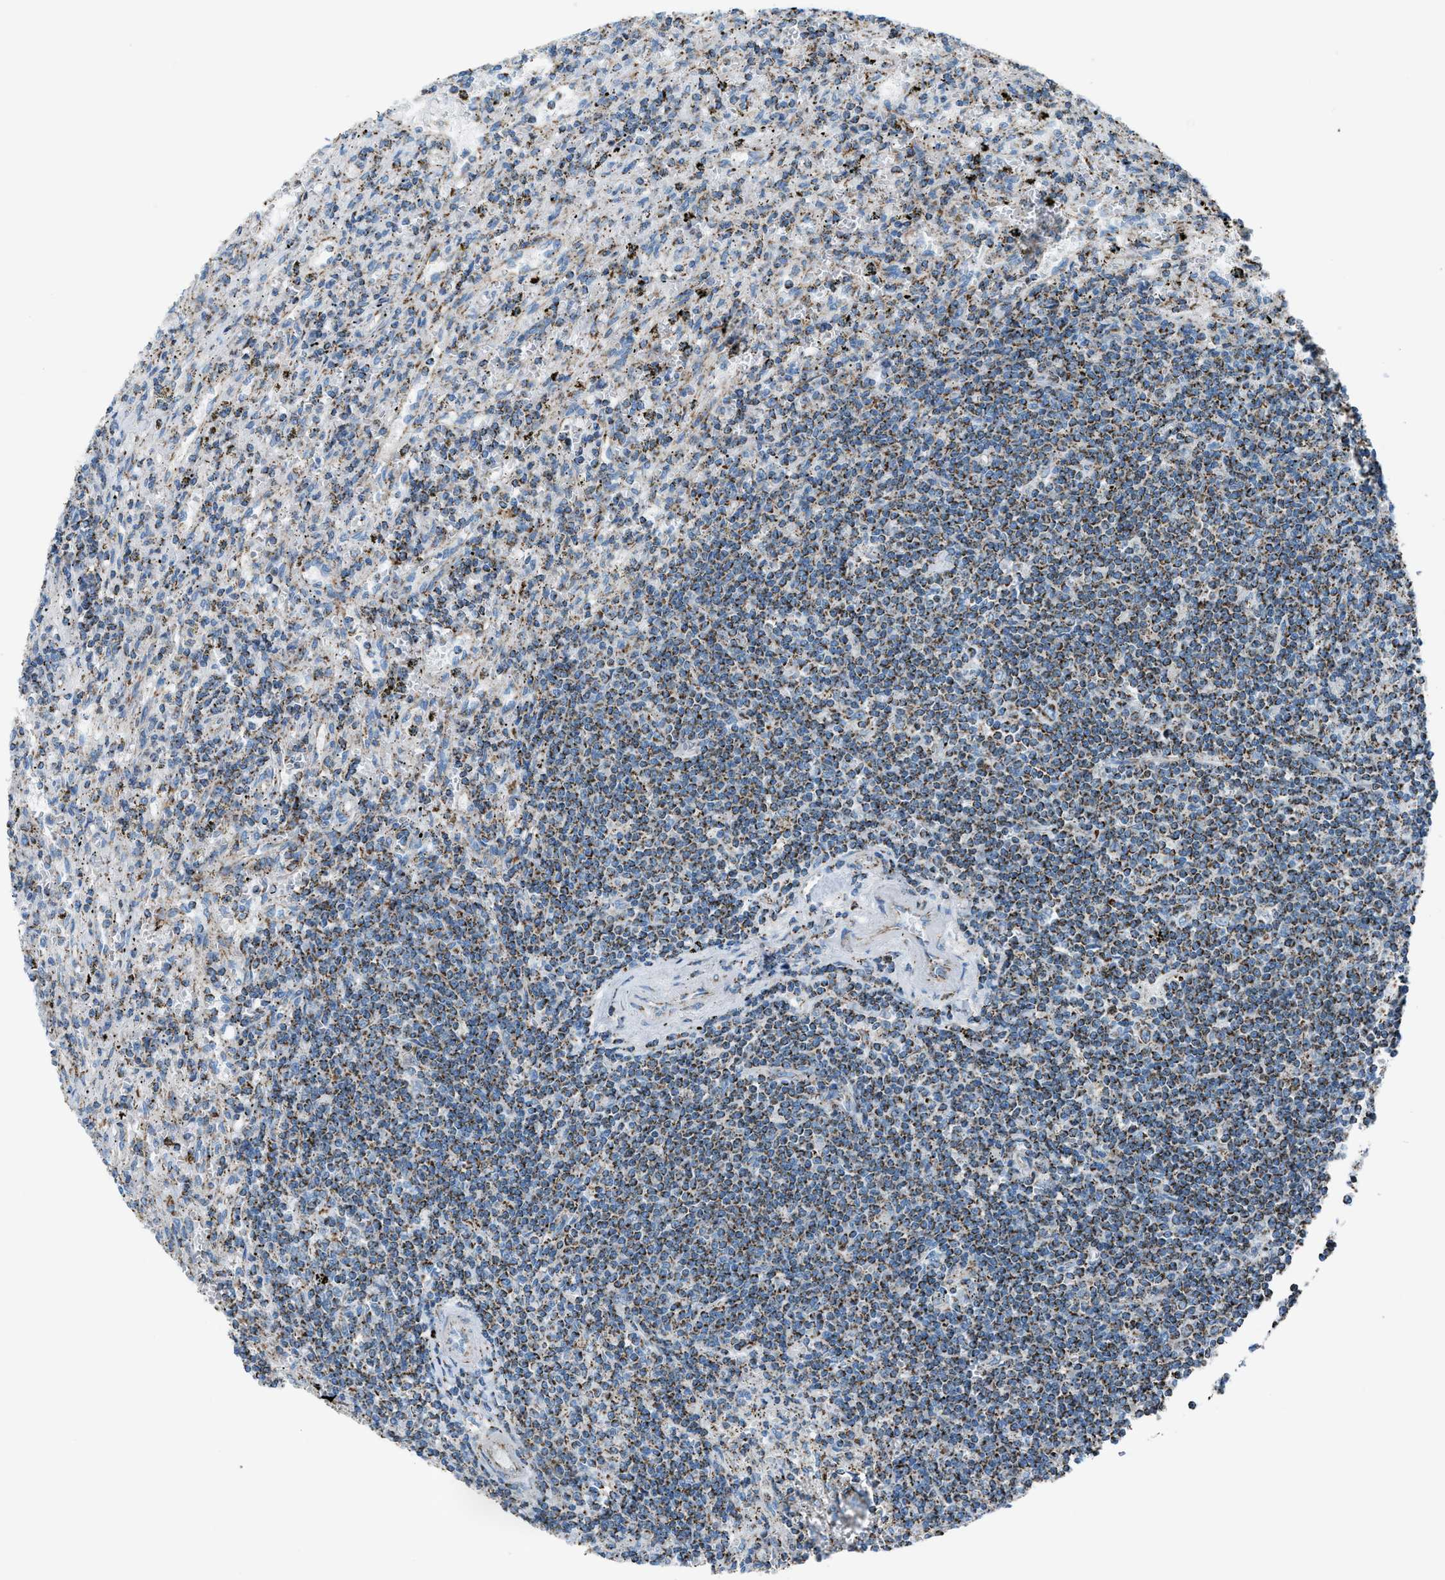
{"staining": {"intensity": "moderate", "quantity": ">75%", "location": "cytoplasmic/membranous"}, "tissue": "lymphoma", "cell_type": "Tumor cells", "image_type": "cancer", "snomed": [{"axis": "morphology", "description": "Malignant lymphoma, non-Hodgkin's type, Low grade"}, {"axis": "topography", "description": "Spleen"}], "caption": "Protein expression analysis of human malignant lymphoma, non-Hodgkin's type (low-grade) reveals moderate cytoplasmic/membranous staining in approximately >75% of tumor cells.", "gene": "MDH2", "patient": {"sex": "male", "age": 76}}